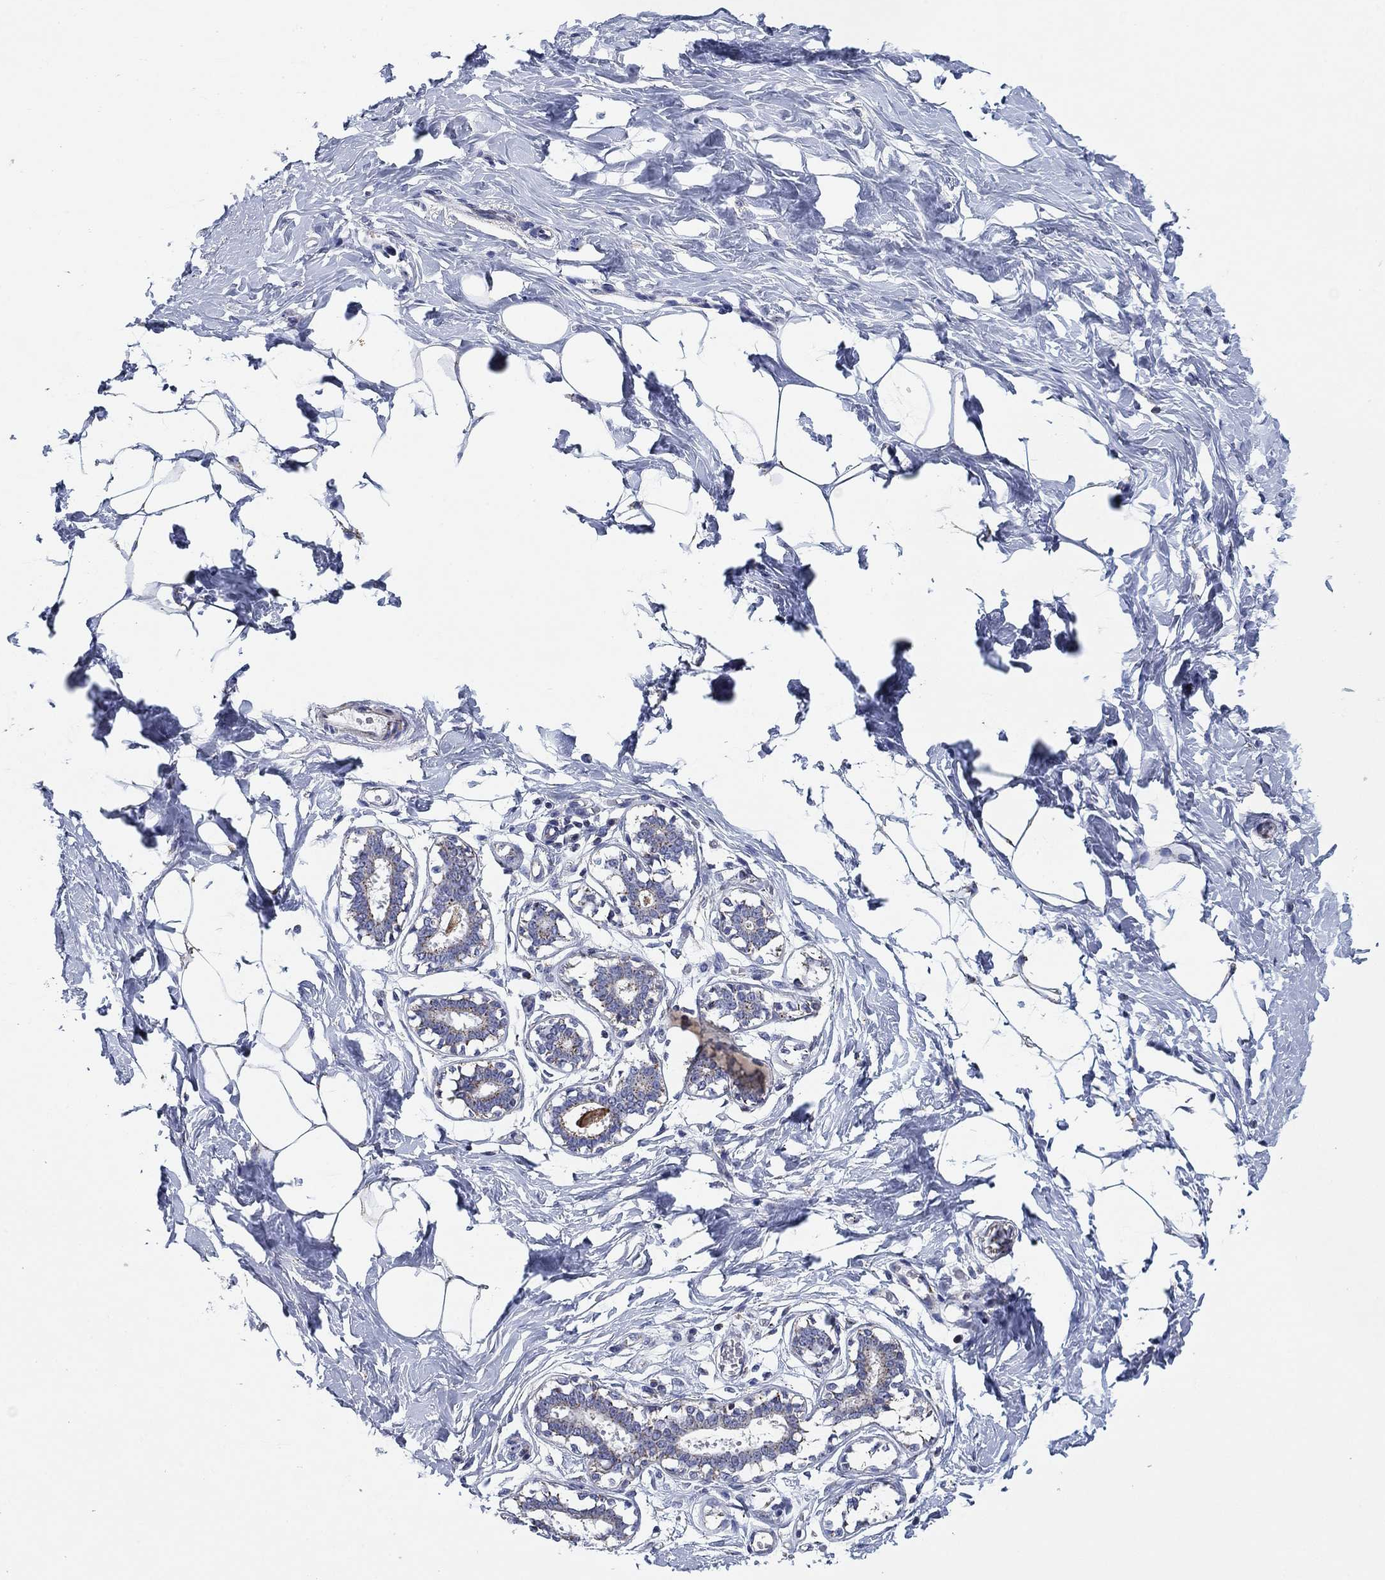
{"staining": {"intensity": "negative", "quantity": "none", "location": "none"}, "tissue": "breast", "cell_type": "Adipocytes", "image_type": "normal", "snomed": [{"axis": "morphology", "description": "Normal tissue, NOS"}, {"axis": "morphology", "description": "Lobular carcinoma, in situ"}, {"axis": "topography", "description": "Breast"}], "caption": "IHC of benign human breast exhibits no positivity in adipocytes.", "gene": "NACAD", "patient": {"sex": "female", "age": 35}}